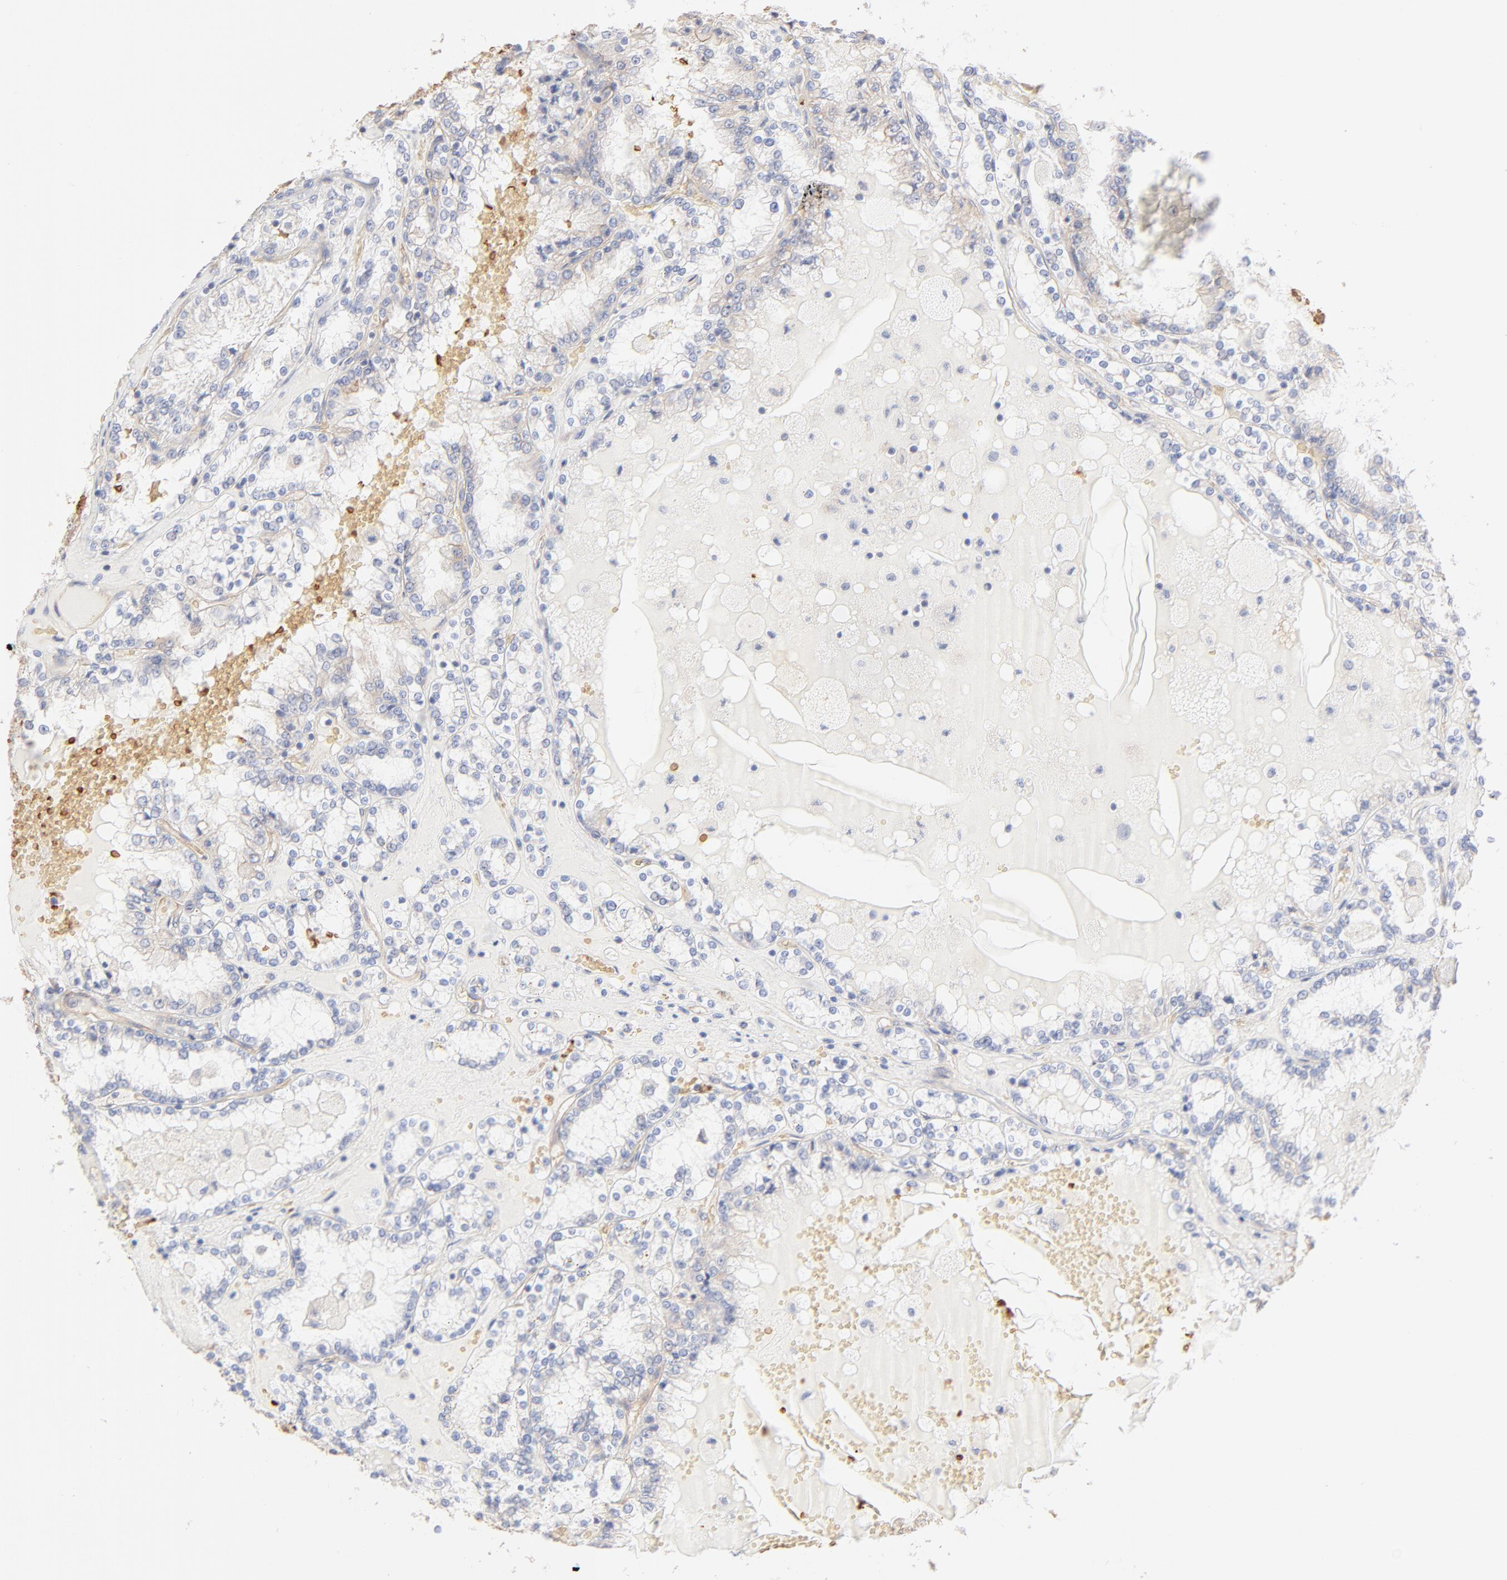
{"staining": {"intensity": "negative", "quantity": "none", "location": "none"}, "tissue": "renal cancer", "cell_type": "Tumor cells", "image_type": "cancer", "snomed": [{"axis": "morphology", "description": "Adenocarcinoma, NOS"}, {"axis": "topography", "description": "Kidney"}], "caption": "This is a photomicrograph of immunohistochemistry staining of adenocarcinoma (renal), which shows no positivity in tumor cells. Brightfield microscopy of immunohistochemistry stained with DAB (3,3'-diaminobenzidine) (brown) and hematoxylin (blue), captured at high magnification.", "gene": "SPTB", "patient": {"sex": "female", "age": 56}}